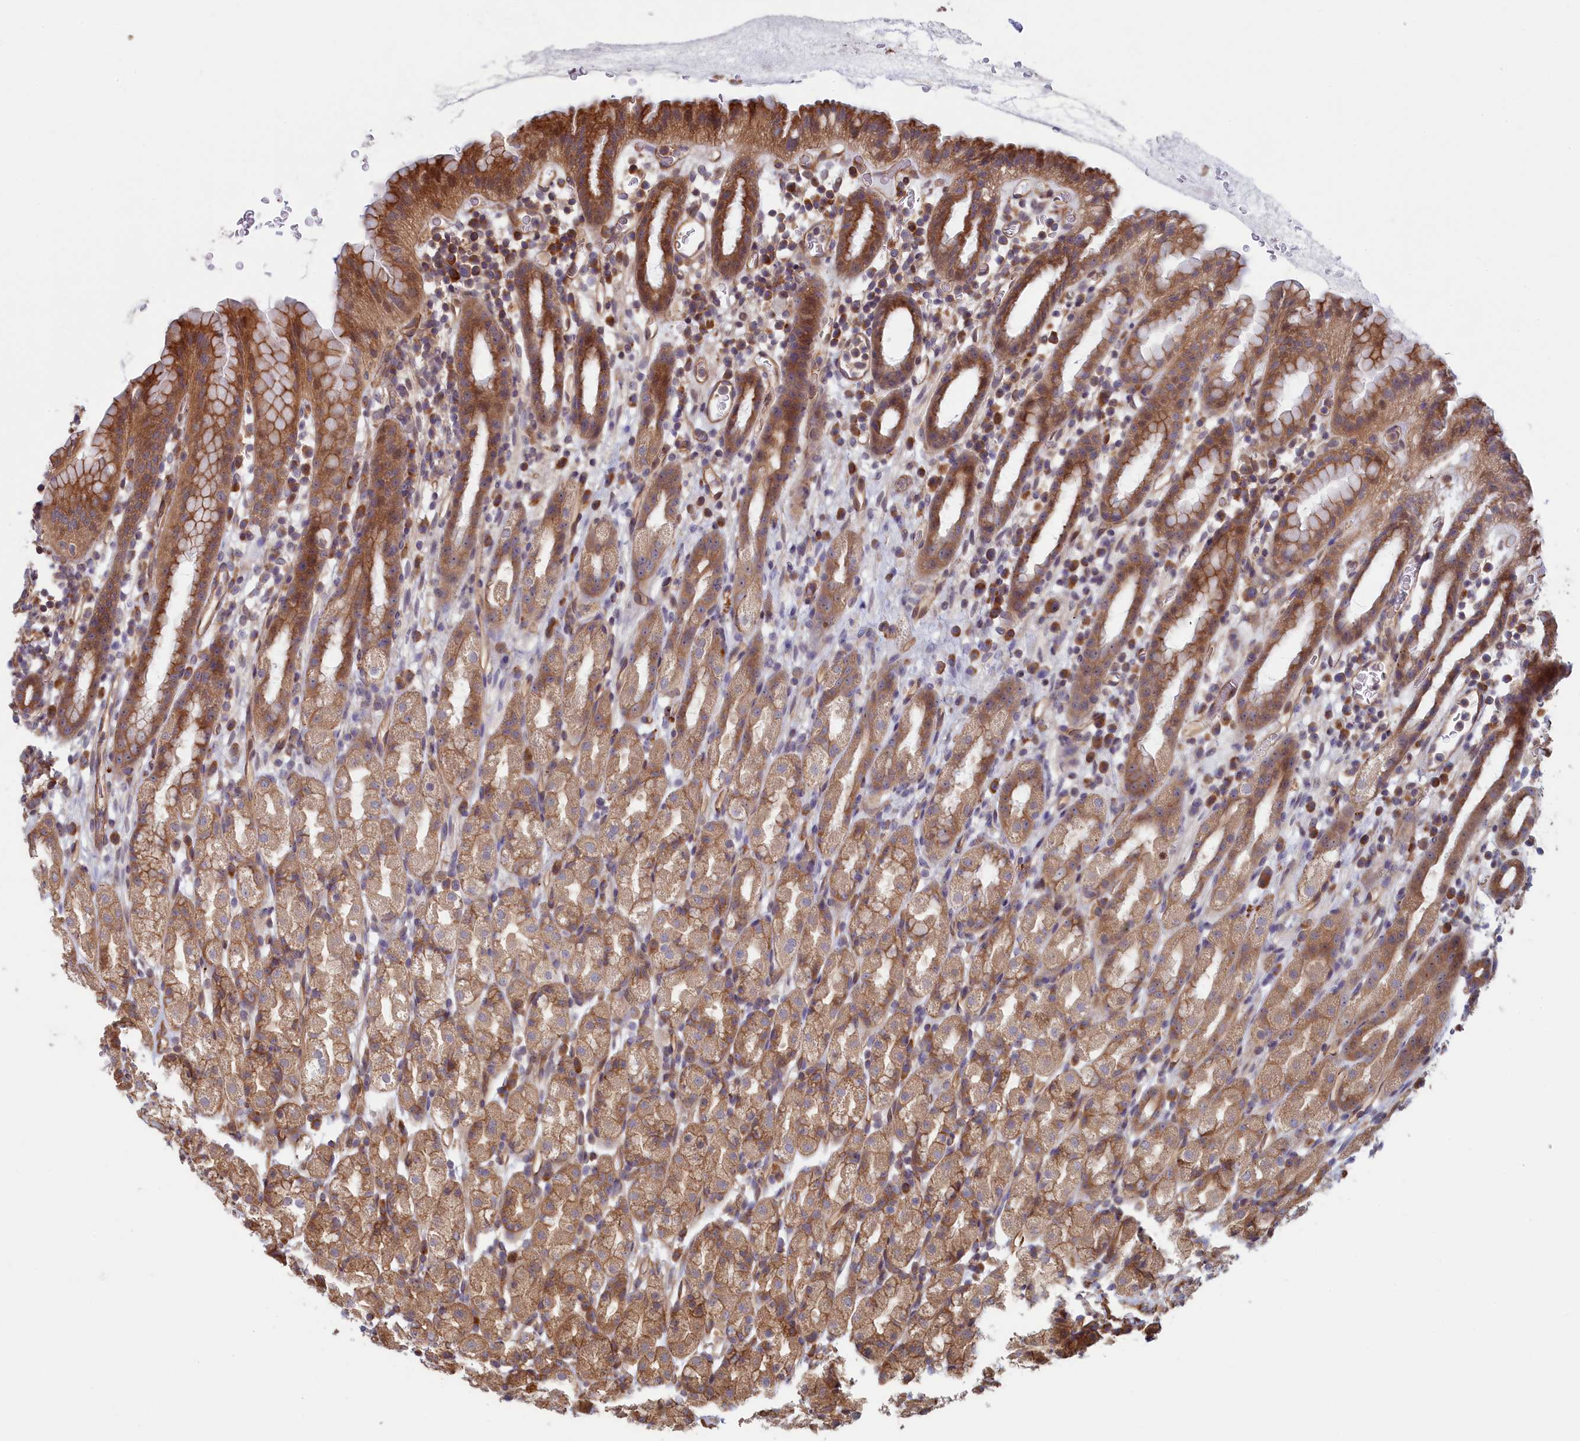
{"staining": {"intensity": "moderate", "quantity": ">75%", "location": "cytoplasmic/membranous"}, "tissue": "stomach", "cell_type": "Glandular cells", "image_type": "normal", "snomed": [{"axis": "morphology", "description": "Normal tissue, NOS"}, {"axis": "topography", "description": "Stomach, upper"}], "caption": "The micrograph reveals immunohistochemical staining of unremarkable stomach. There is moderate cytoplasmic/membranous staining is seen in about >75% of glandular cells.", "gene": "RILPL1", "patient": {"sex": "male", "age": 47}}